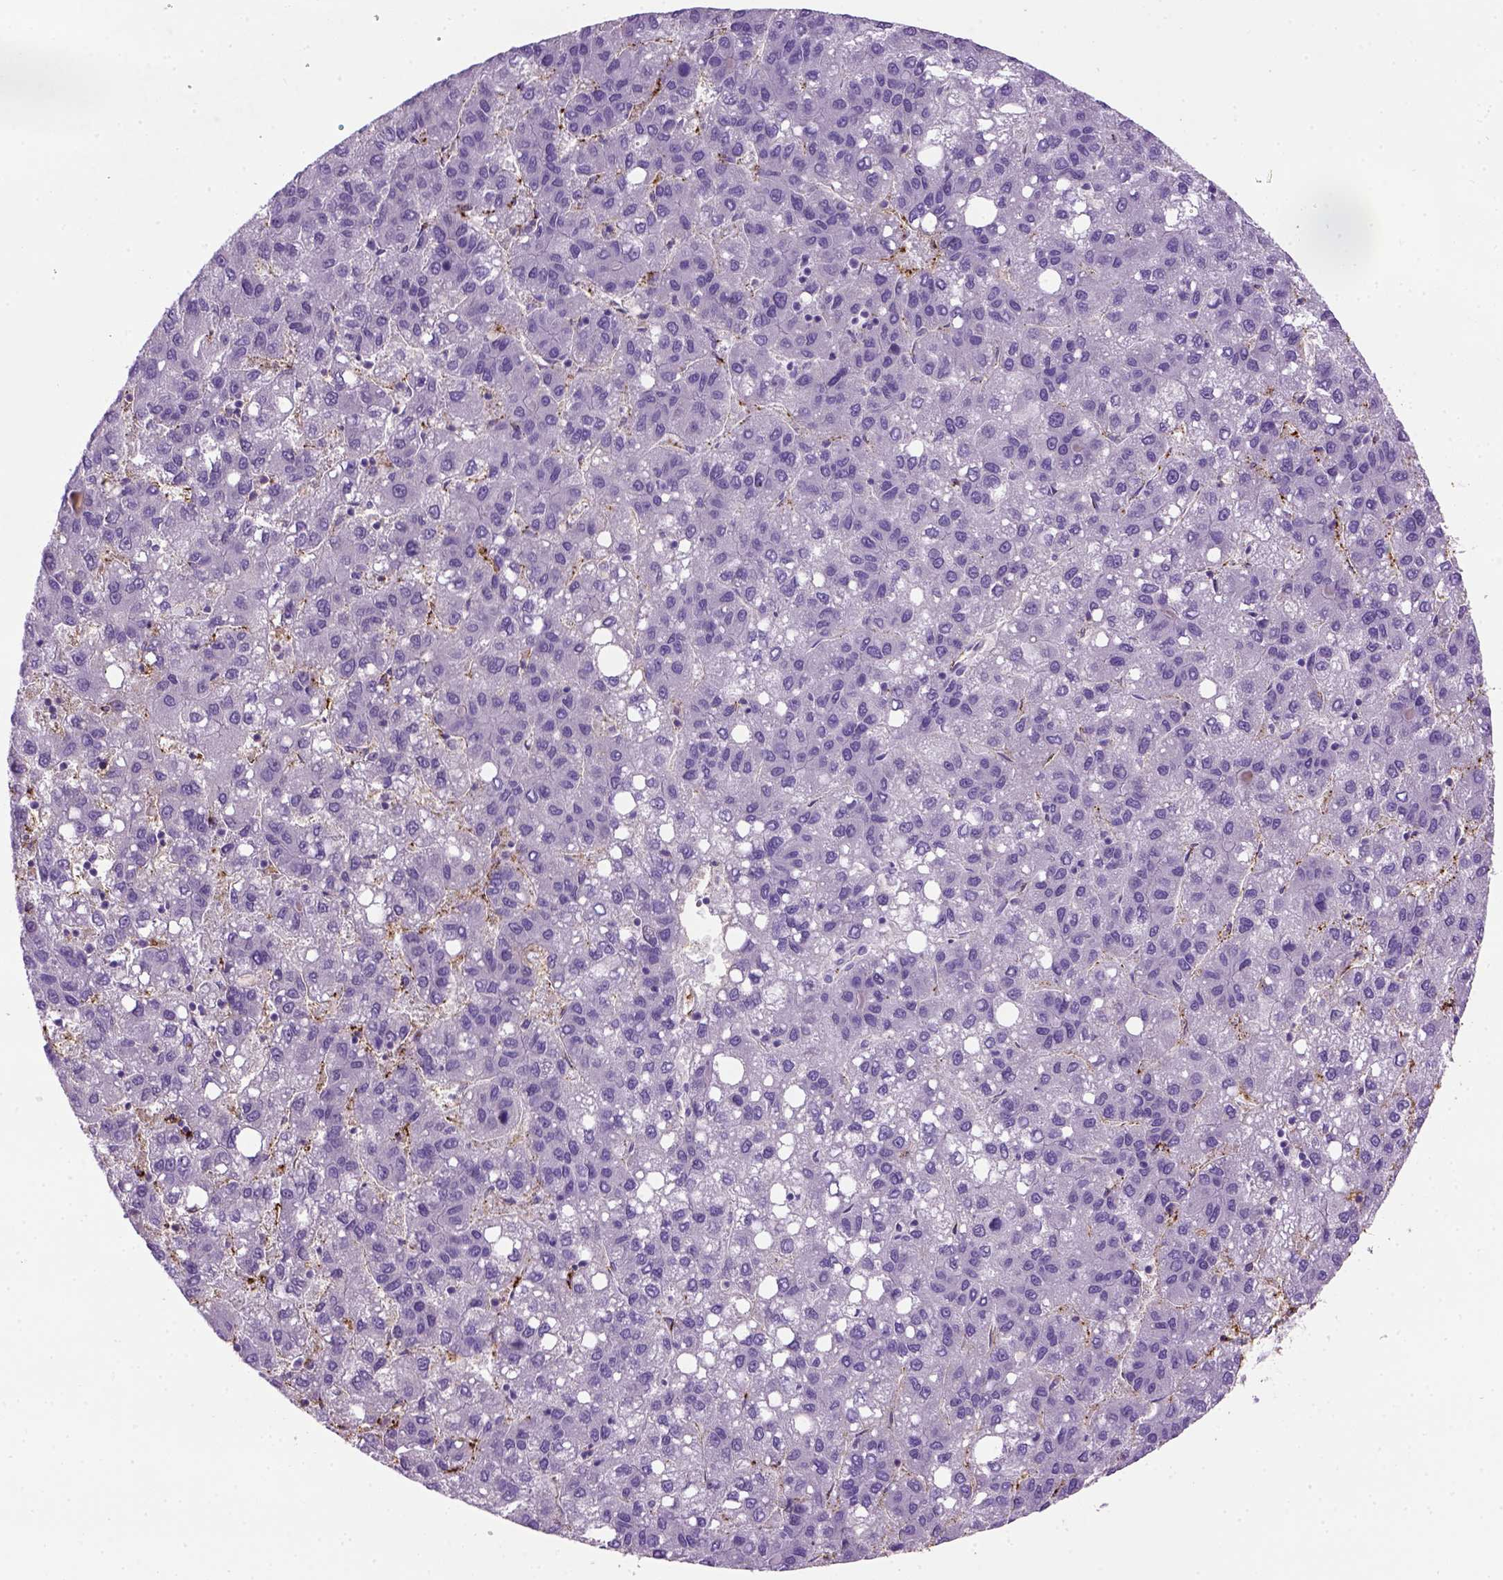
{"staining": {"intensity": "negative", "quantity": "none", "location": "none"}, "tissue": "liver cancer", "cell_type": "Tumor cells", "image_type": "cancer", "snomed": [{"axis": "morphology", "description": "Carcinoma, Hepatocellular, NOS"}, {"axis": "topography", "description": "Liver"}], "caption": "This image is of hepatocellular carcinoma (liver) stained with IHC to label a protein in brown with the nuclei are counter-stained blue. There is no staining in tumor cells.", "gene": "VWF", "patient": {"sex": "female", "age": 82}}